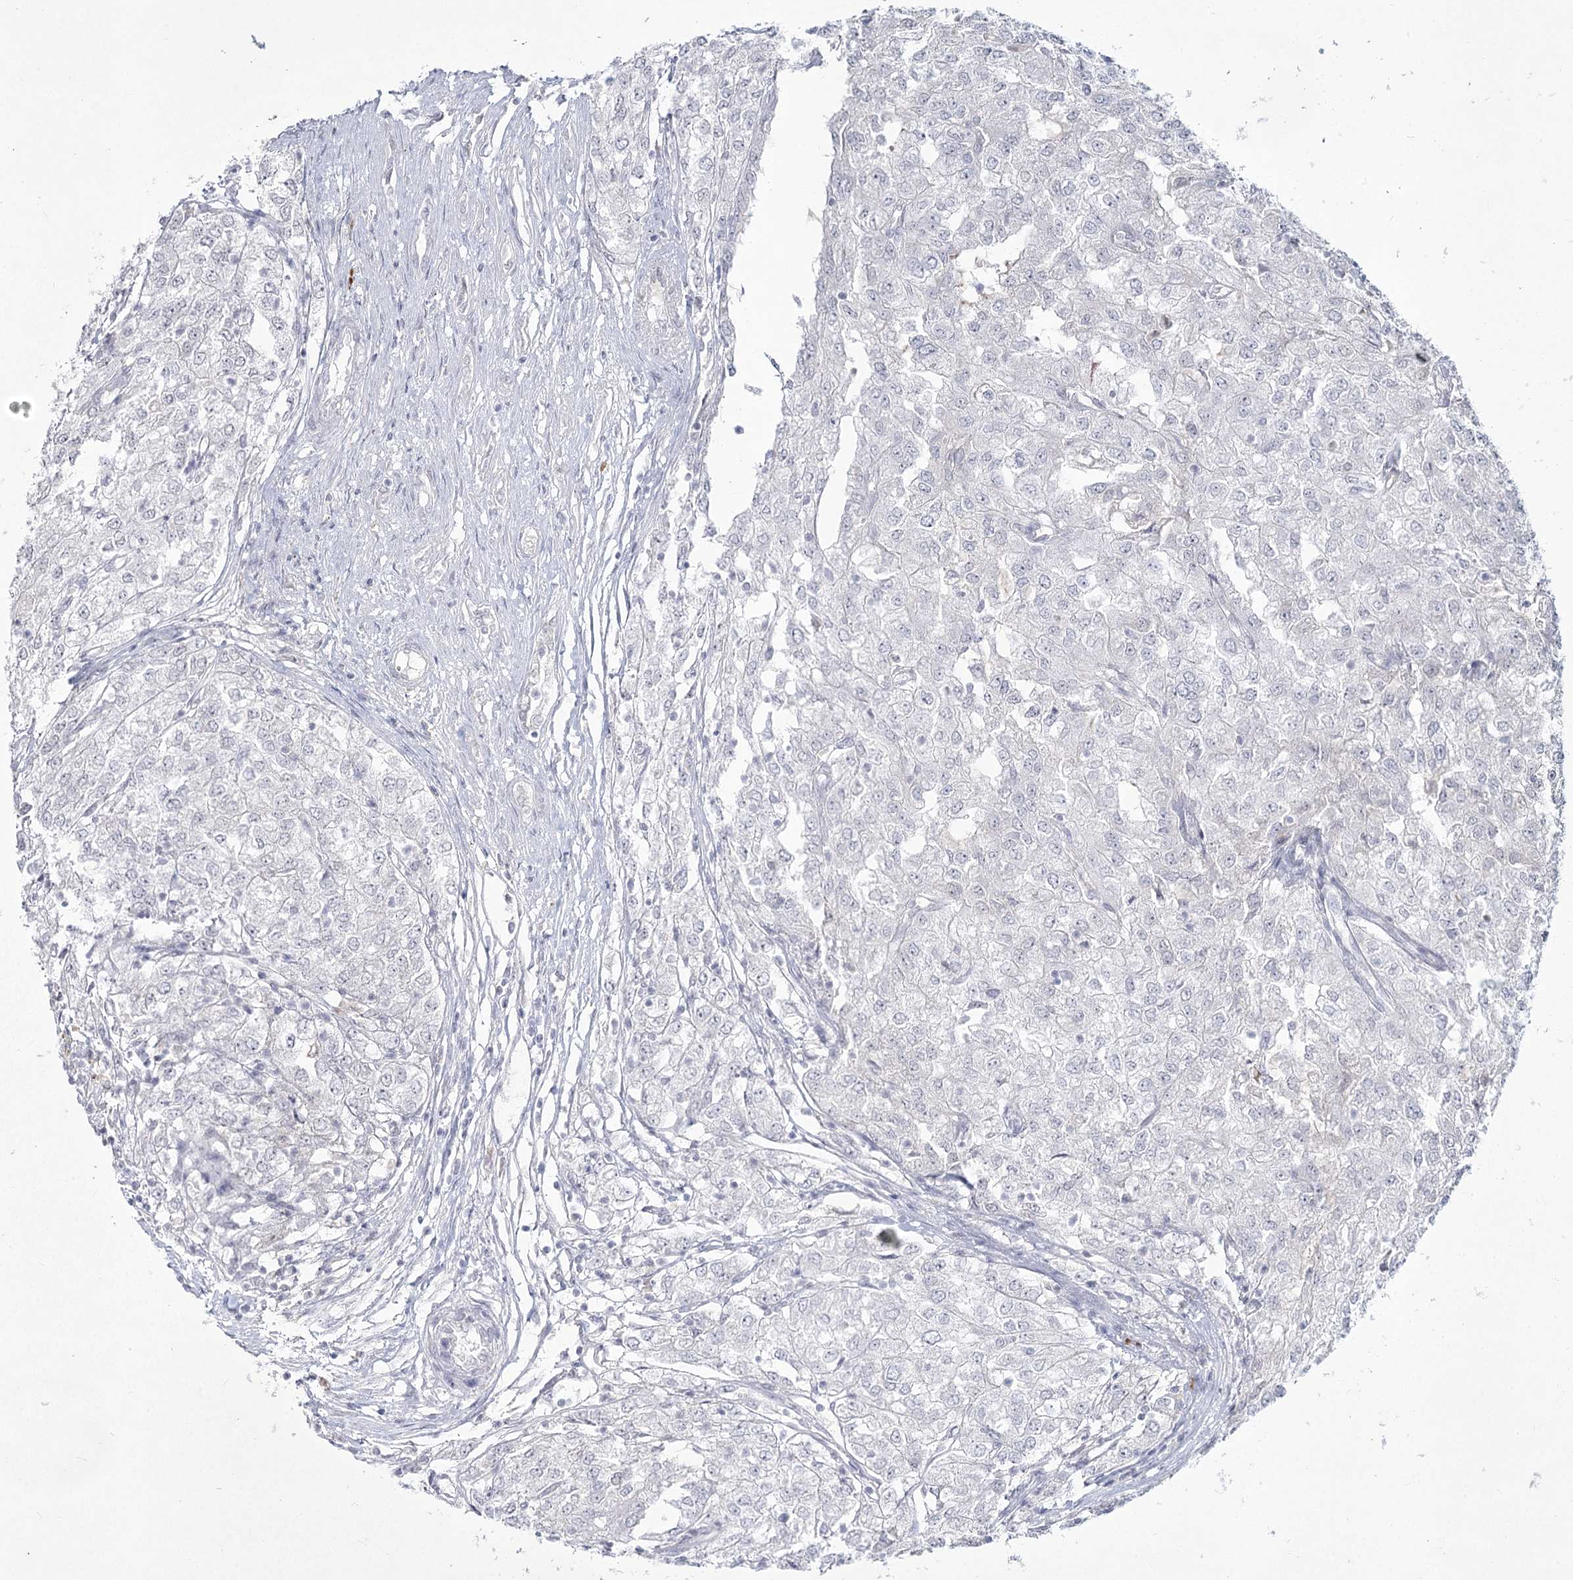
{"staining": {"intensity": "negative", "quantity": "none", "location": "none"}, "tissue": "renal cancer", "cell_type": "Tumor cells", "image_type": "cancer", "snomed": [{"axis": "morphology", "description": "Adenocarcinoma, NOS"}, {"axis": "topography", "description": "Kidney"}], "caption": "This is an immunohistochemistry photomicrograph of adenocarcinoma (renal). There is no expression in tumor cells.", "gene": "LY6G5C", "patient": {"sex": "female", "age": 54}}